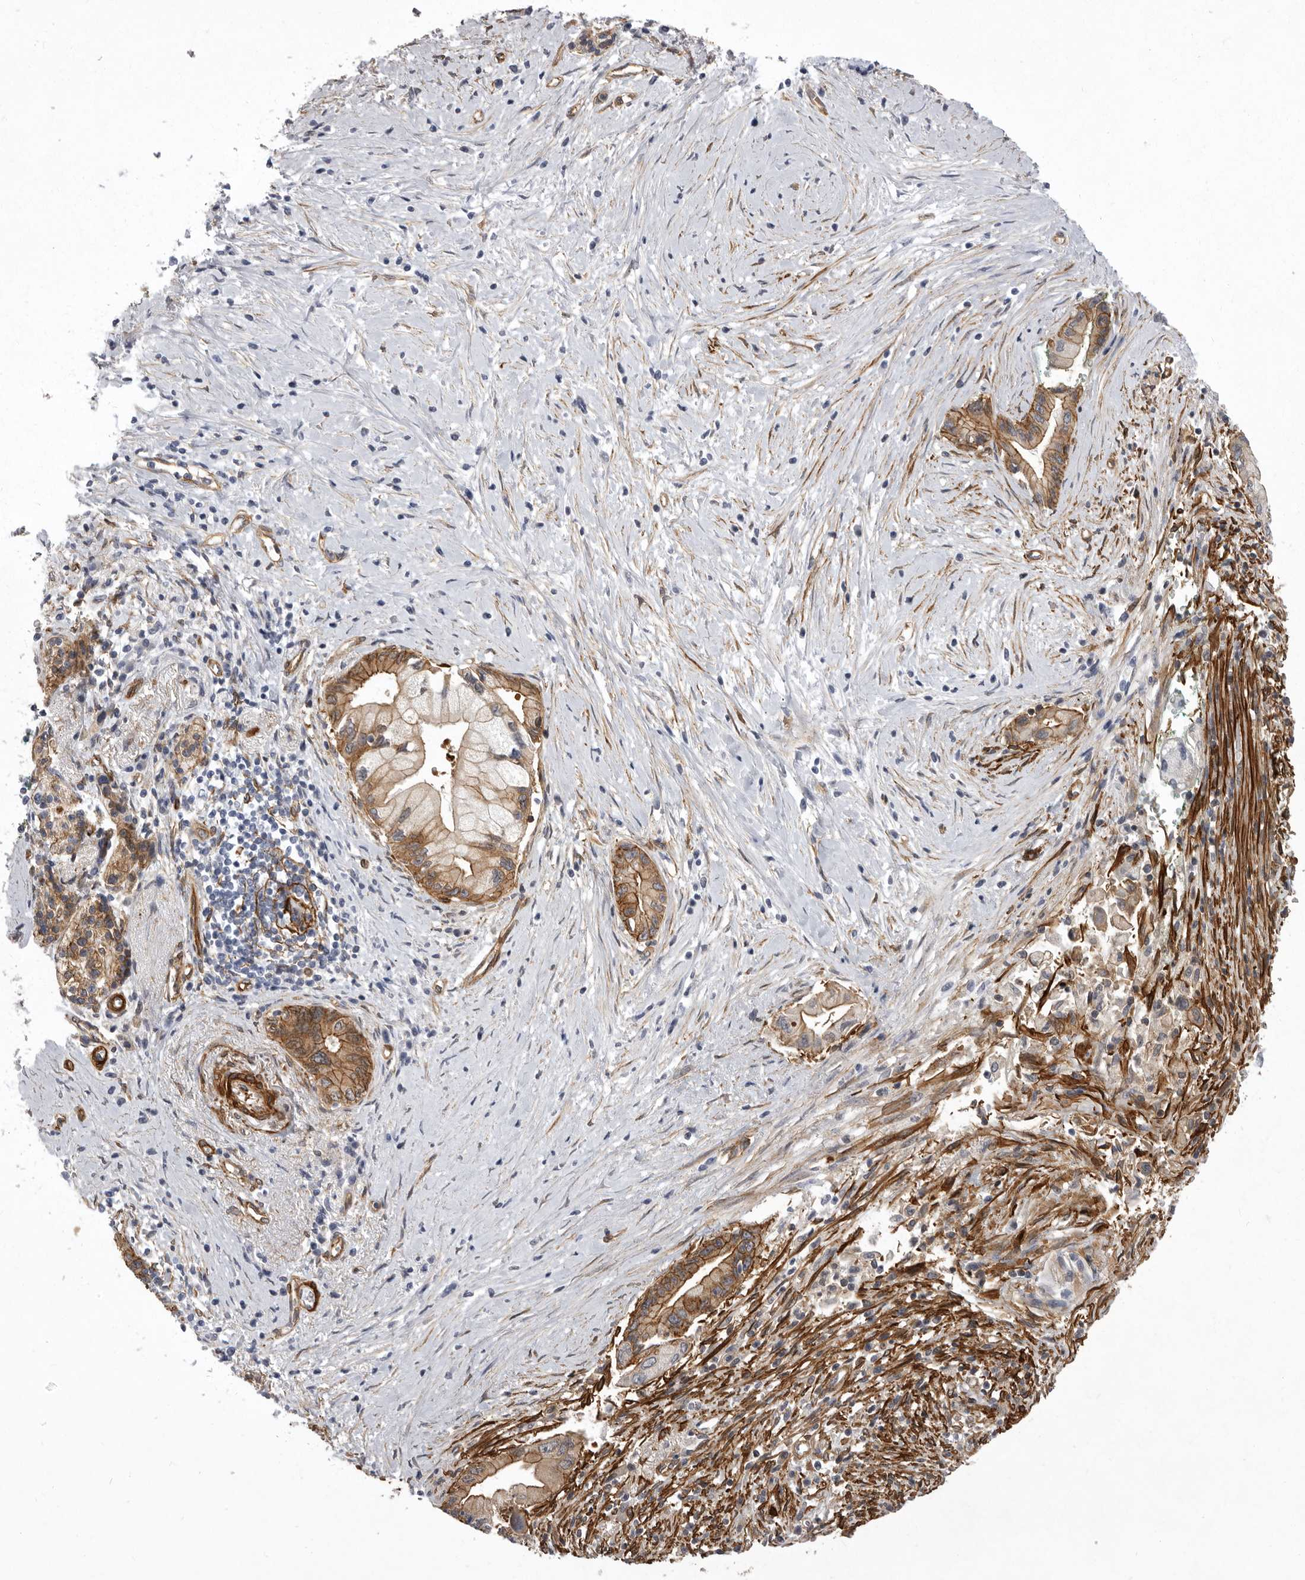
{"staining": {"intensity": "moderate", "quantity": "25%-75%", "location": "cytoplasmic/membranous"}, "tissue": "pancreatic cancer", "cell_type": "Tumor cells", "image_type": "cancer", "snomed": [{"axis": "morphology", "description": "Adenocarcinoma, NOS"}, {"axis": "topography", "description": "Pancreas"}], "caption": "Immunohistochemical staining of human adenocarcinoma (pancreatic) shows medium levels of moderate cytoplasmic/membranous protein positivity in about 25%-75% of tumor cells. (DAB (3,3'-diaminobenzidine) = brown stain, brightfield microscopy at high magnification).", "gene": "ENAH", "patient": {"sex": "male", "age": 78}}